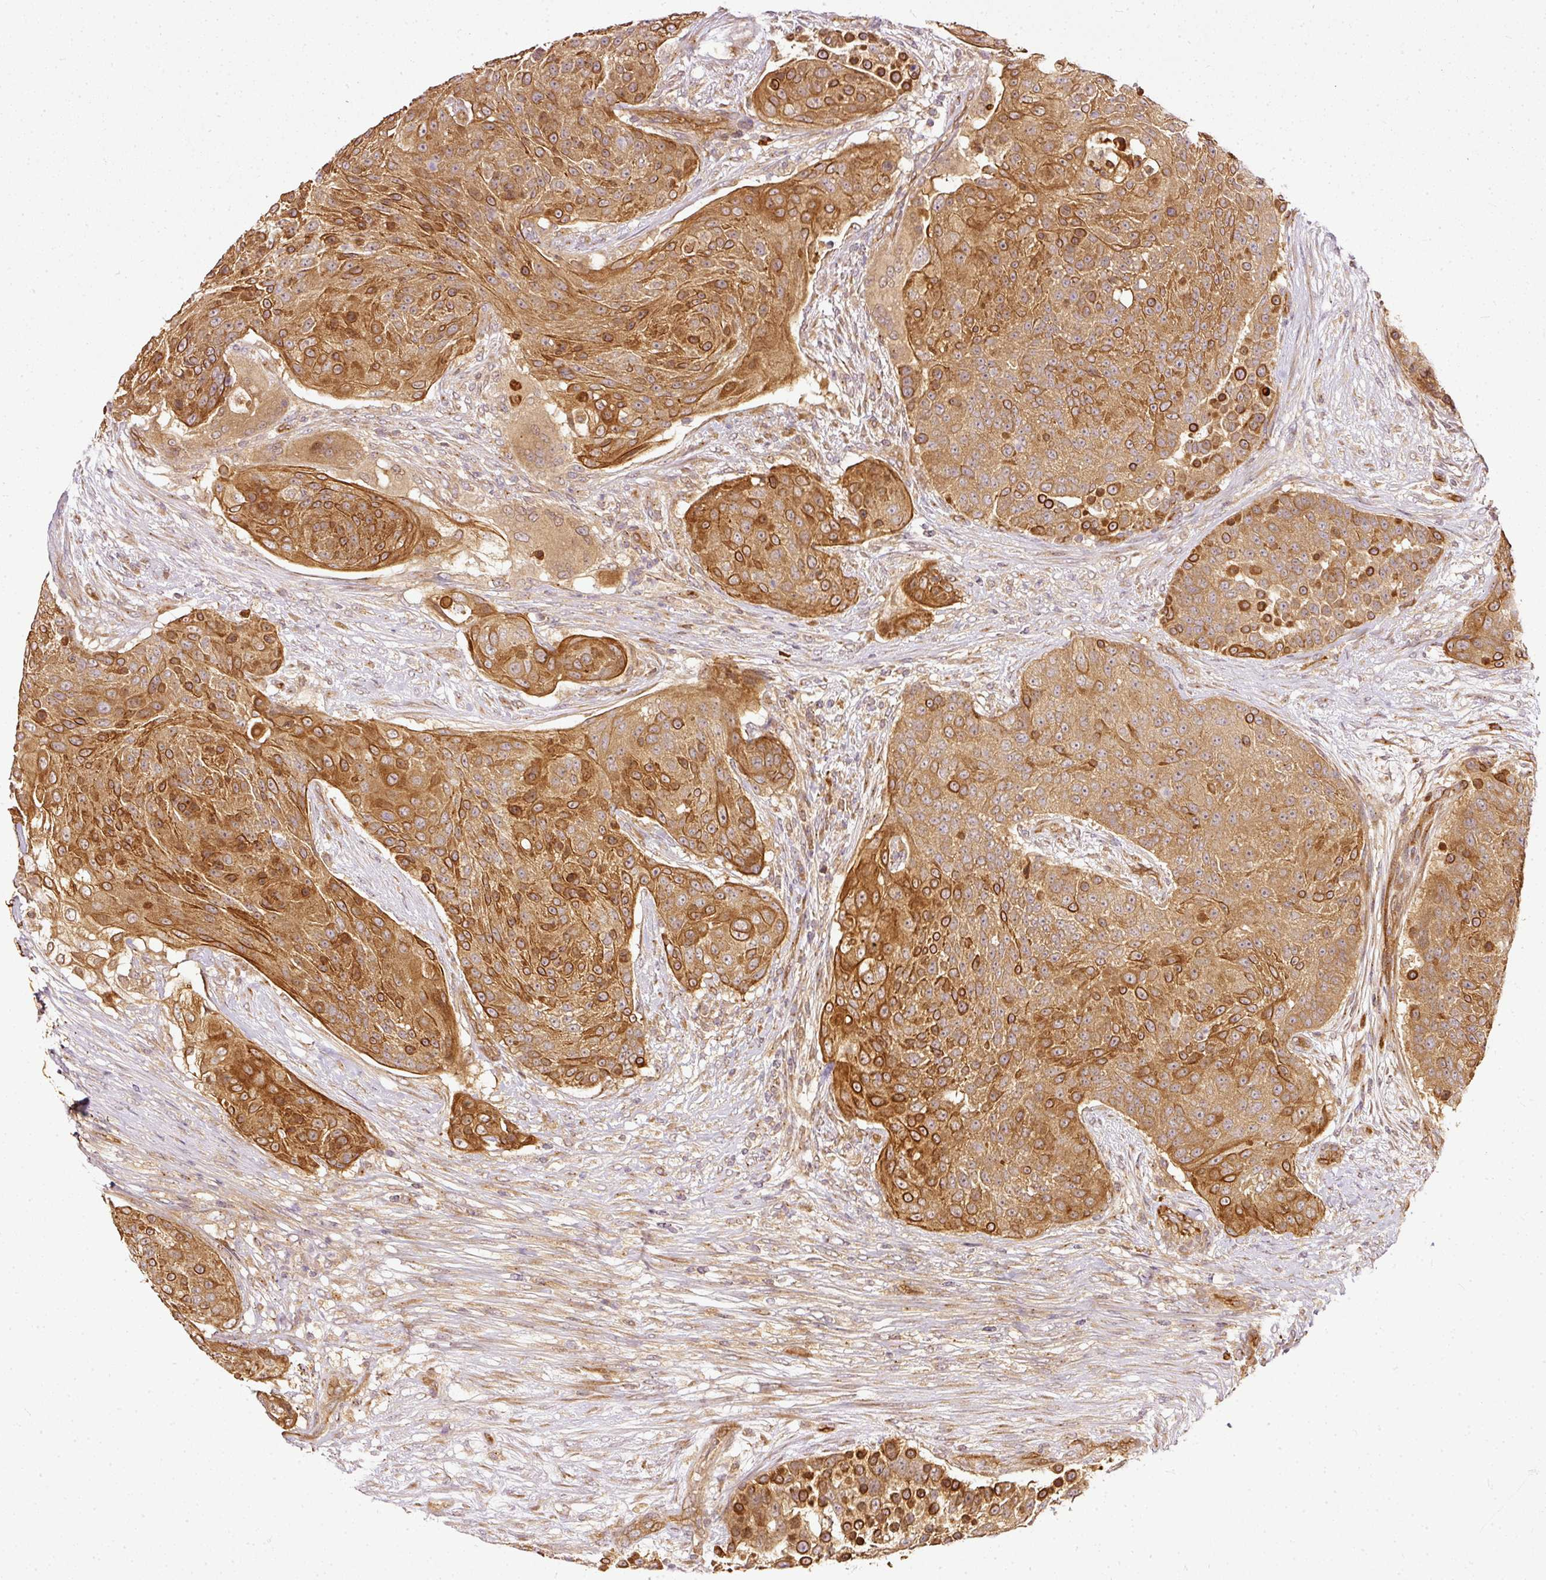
{"staining": {"intensity": "strong", "quantity": ">75%", "location": "cytoplasmic/membranous"}, "tissue": "urothelial cancer", "cell_type": "Tumor cells", "image_type": "cancer", "snomed": [{"axis": "morphology", "description": "Urothelial carcinoma, High grade"}, {"axis": "topography", "description": "Urinary bladder"}], "caption": "High-magnification brightfield microscopy of urothelial cancer stained with DAB (3,3'-diaminobenzidine) (brown) and counterstained with hematoxylin (blue). tumor cells exhibit strong cytoplasmic/membranous positivity is identified in approximately>75% of cells.", "gene": "MIF4GD", "patient": {"sex": "female", "age": 63}}